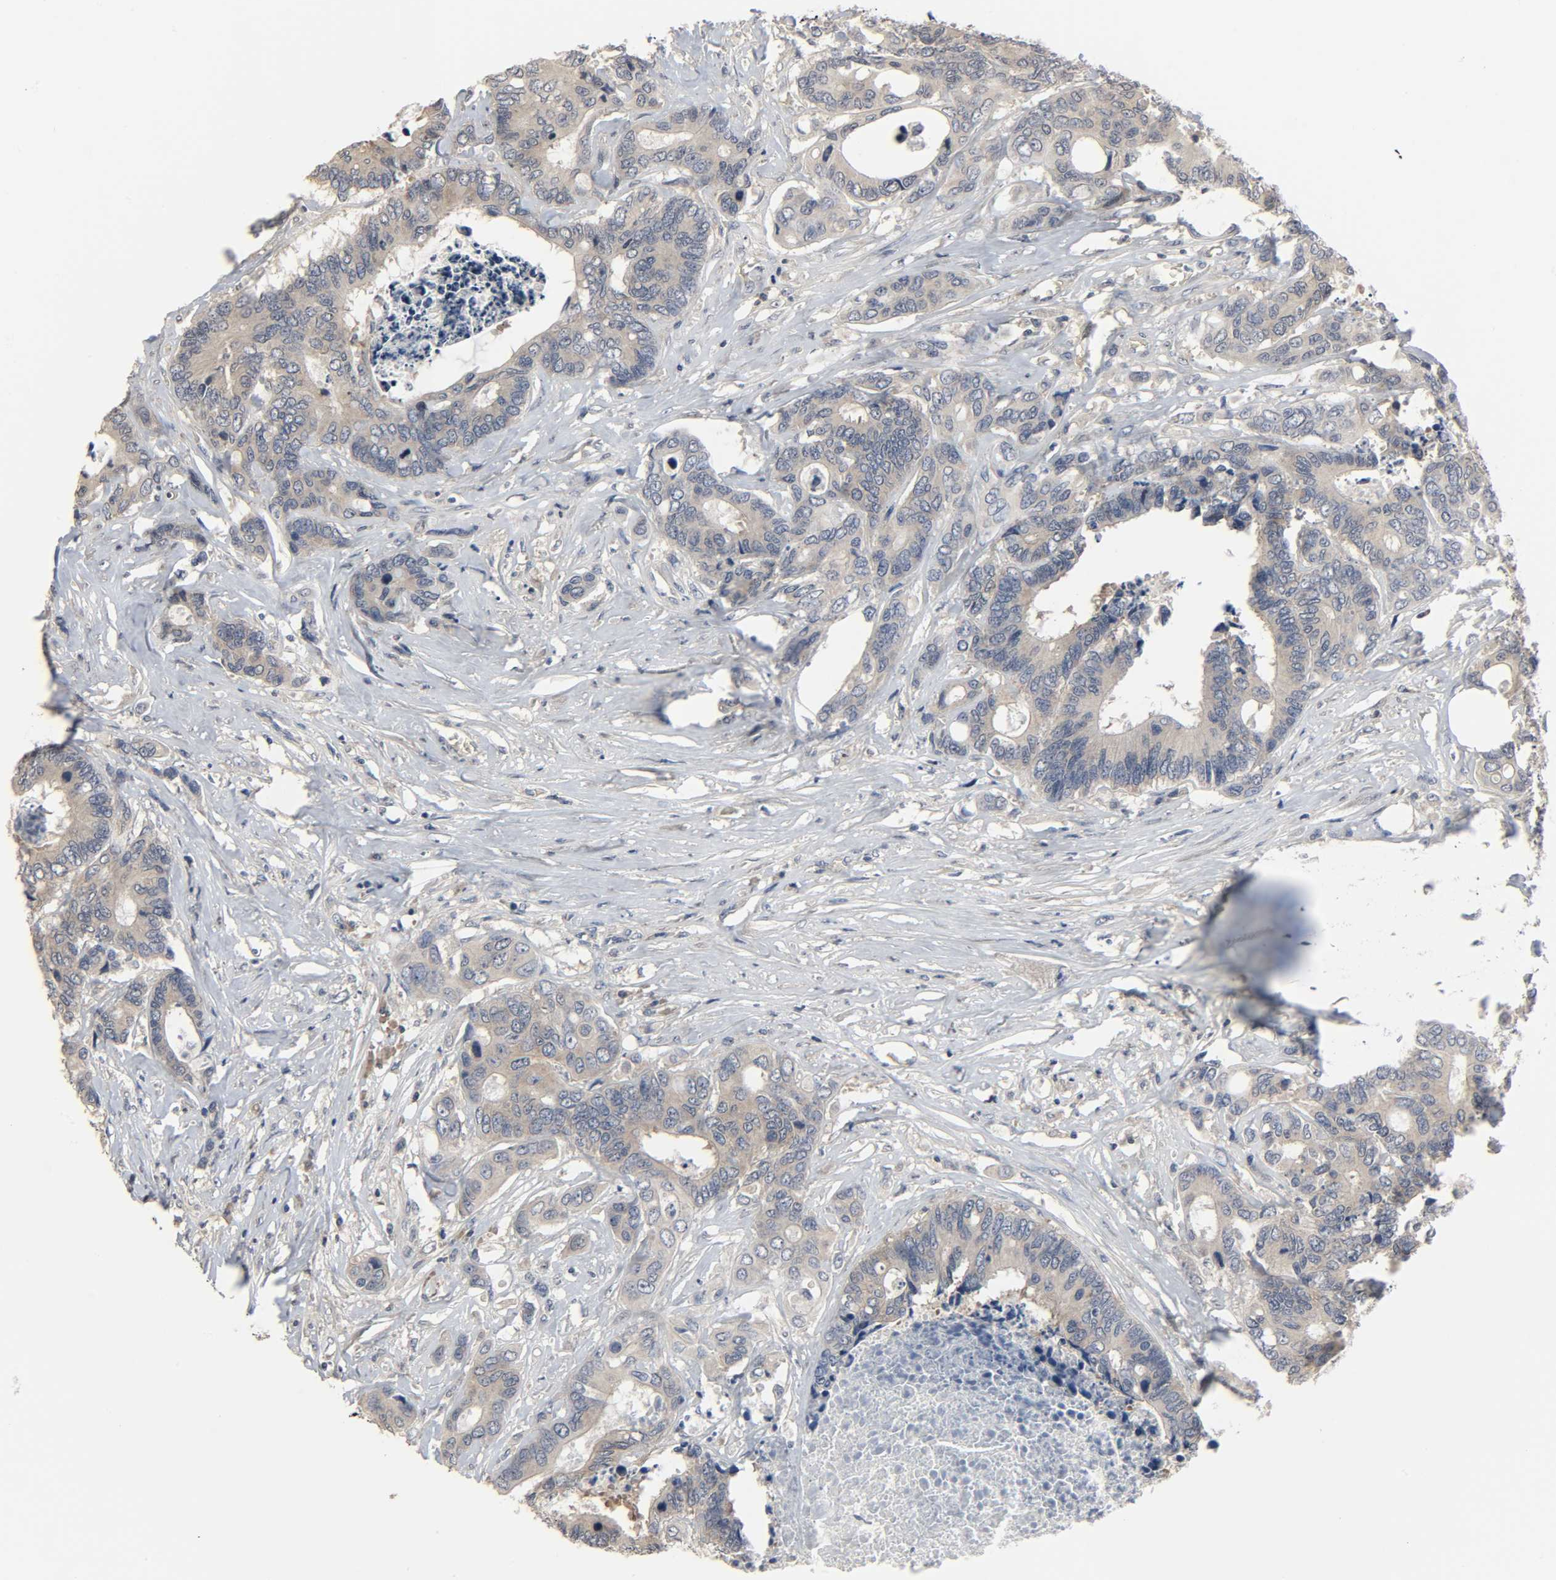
{"staining": {"intensity": "moderate", "quantity": ">75%", "location": "cytoplasmic/membranous"}, "tissue": "colorectal cancer", "cell_type": "Tumor cells", "image_type": "cancer", "snomed": [{"axis": "morphology", "description": "Adenocarcinoma, NOS"}, {"axis": "topography", "description": "Rectum"}], "caption": "This image displays immunohistochemistry (IHC) staining of colorectal adenocarcinoma, with medium moderate cytoplasmic/membranous expression in about >75% of tumor cells.", "gene": "PLEKHA2", "patient": {"sex": "male", "age": 55}}